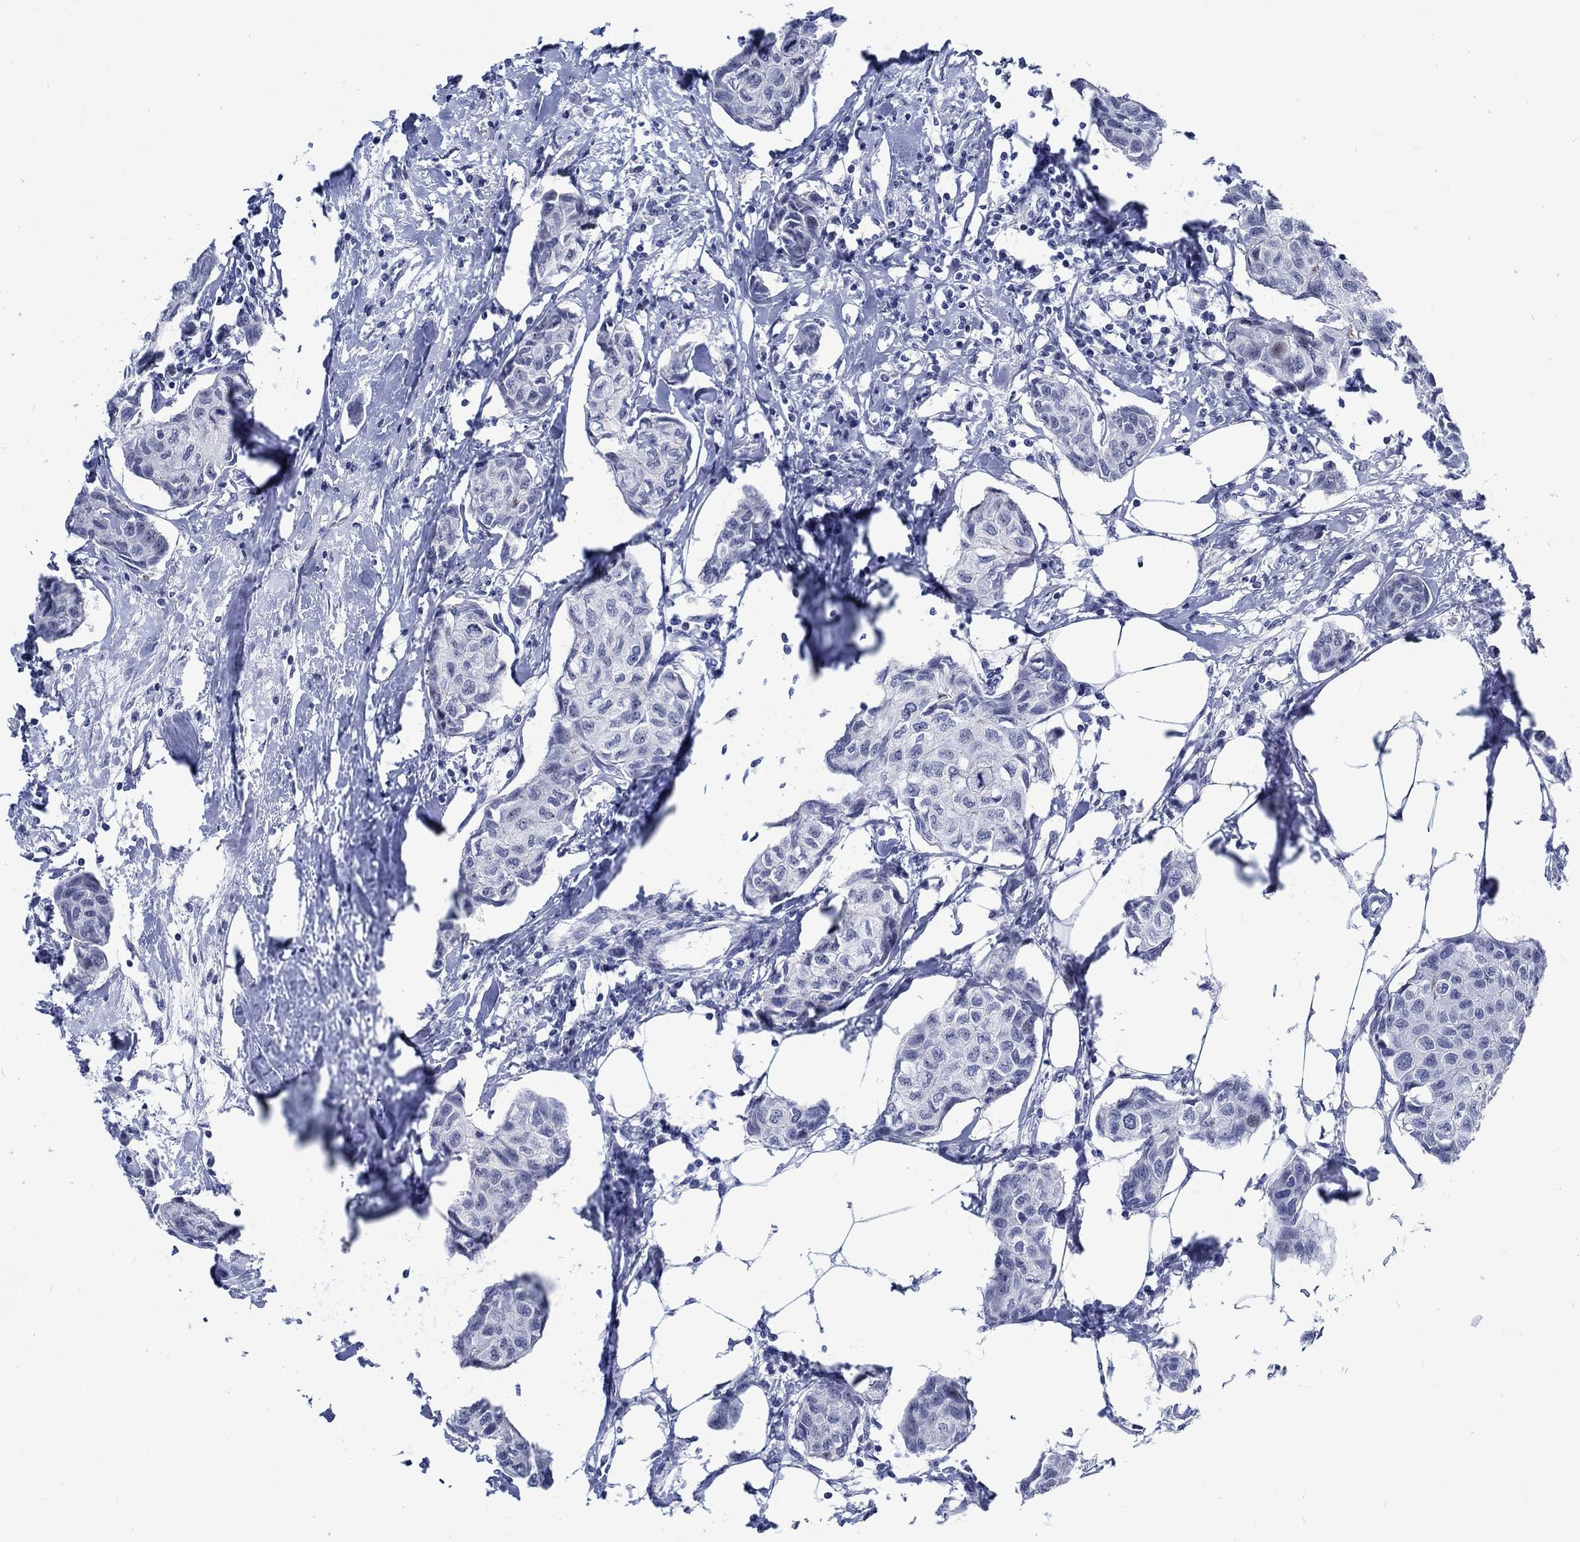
{"staining": {"intensity": "negative", "quantity": "none", "location": "none"}, "tissue": "breast cancer", "cell_type": "Tumor cells", "image_type": "cancer", "snomed": [{"axis": "morphology", "description": "Duct carcinoma"}, {"axis": "topography", "description": "Breast"}], "caption": "Protein analysis of breast infiltrating ductal carcinoma demonstrates no significant staining in tumor cells.", "gene": "ZNF446", "patient": {"sex": "female", "age": 80}}